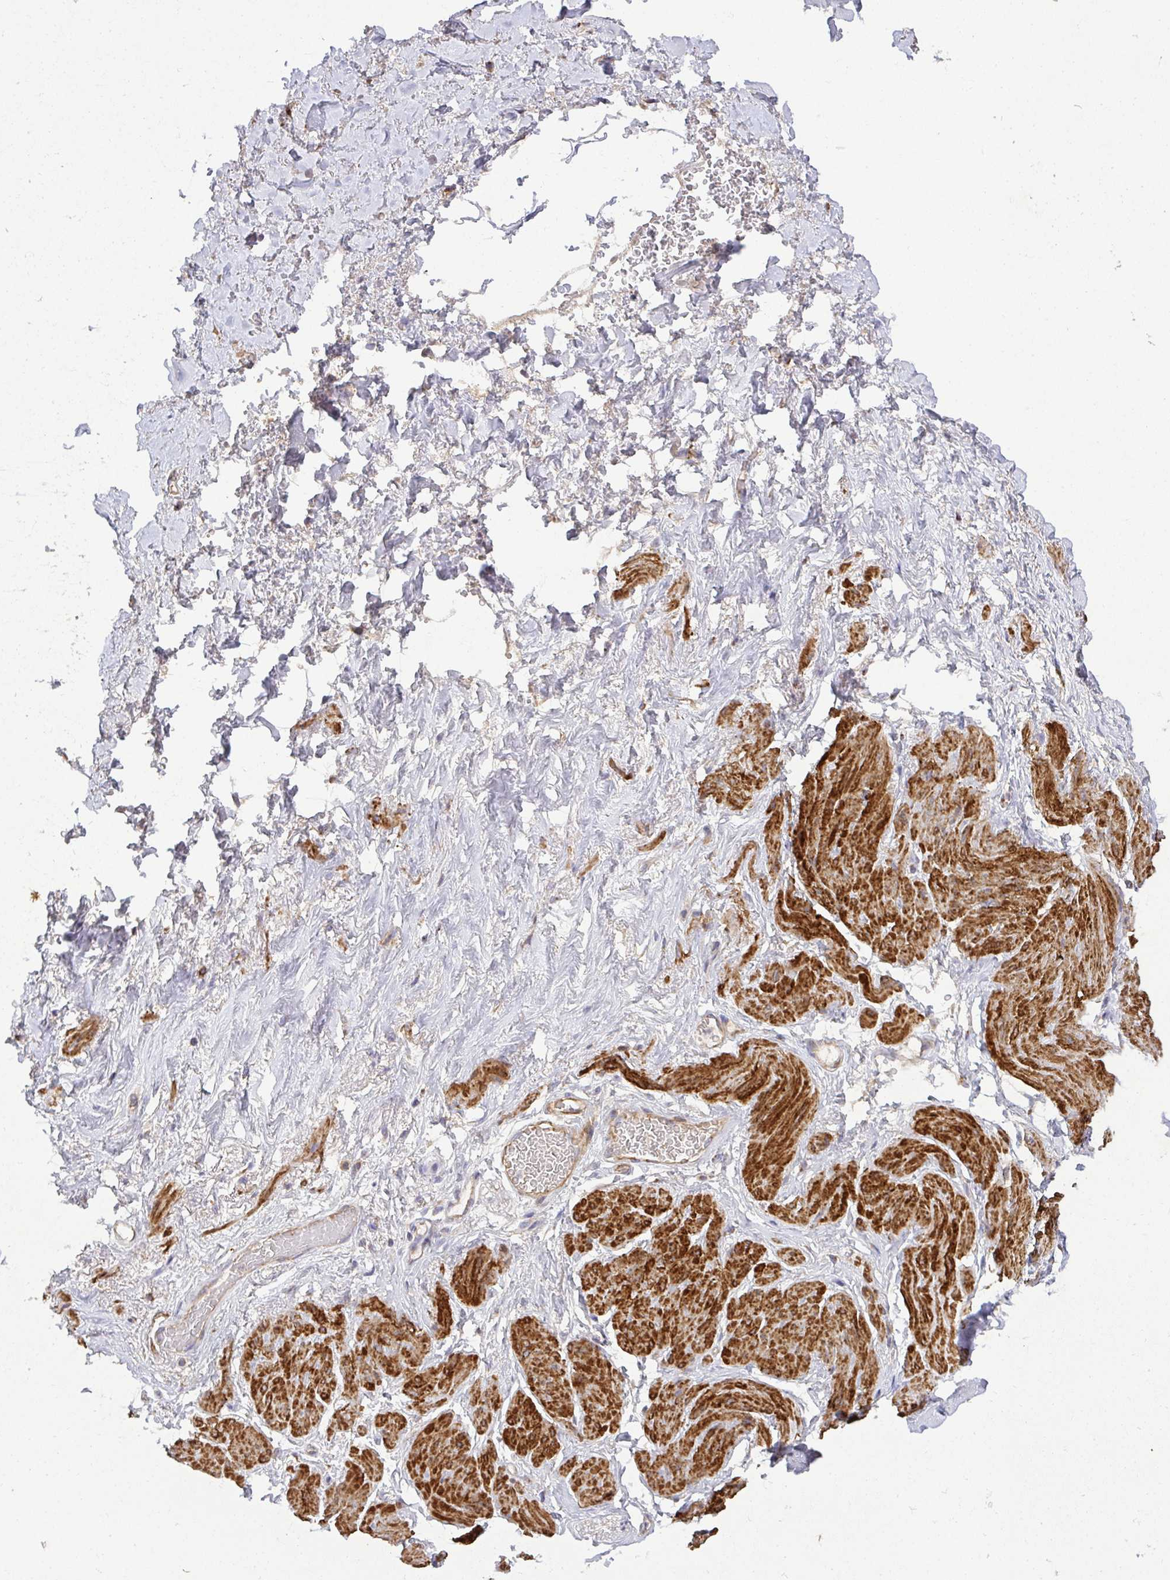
{"staining": {"intensity": "weak", "quantity": "<25%", "location": "cytoplasmic/membranous"}, "tissue": "adipose tissue", "cell_type": "Adipocytes", "image_type": "normal", "snomed": [{"axis": "morphology", "description": "Normal tissue, NOS"}, {"axis": "topography", "description": "Vagina"}, {"axis": "topography", "description": "Peripheral nerve tissue"}], "caption": "Immunohistochemistry photomicrograph of benign adipose tissue stained for a protein (brown), which displays no expression in adipocytes. The staining was performed using DAB (3,3'-diaminobenzidine) to visualize the protein expression in brown, while the nuclei were stained in blue with hematoxylin (Magnification: 20x).", "gene": "TM9SF4", "patient": {"sex": "female", "age": 71}}